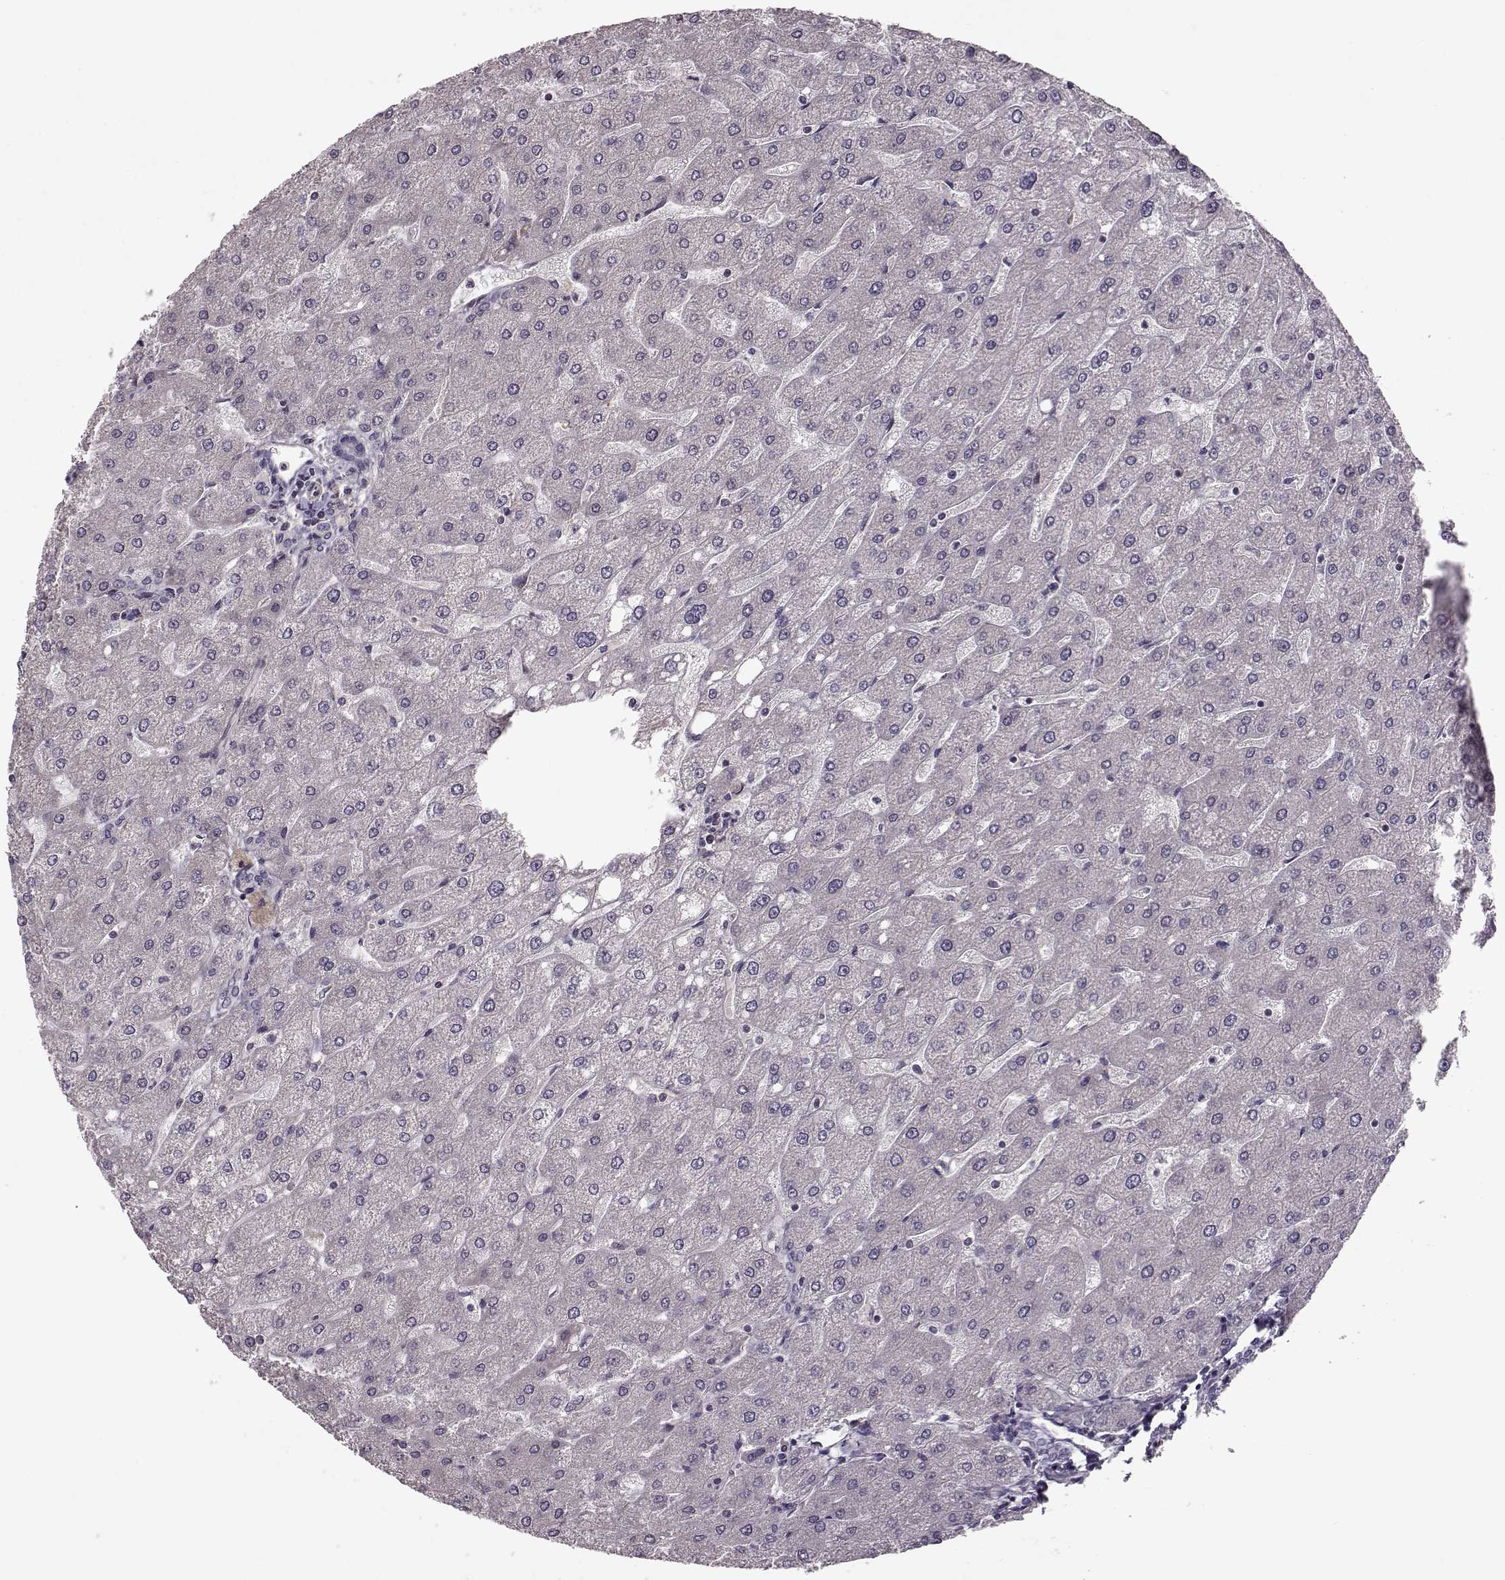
{"staining": {"intensity": "negative", "quantity": "none", "location": "none"}, "tissue": "liver", "cell_type": "Cholangiocytes", "image_type": "normal", "snomed": [{"axis": "morphology", "description": "Normal tissue, NOS"}, {"axis": "topography", "description": "Liver"}], "caption": "The micrograph exhibits no staining of cholangiocytes in unremarkable liver.", "gene": "SLAIN2", "patient": {"sex": "male", "age": 67}}